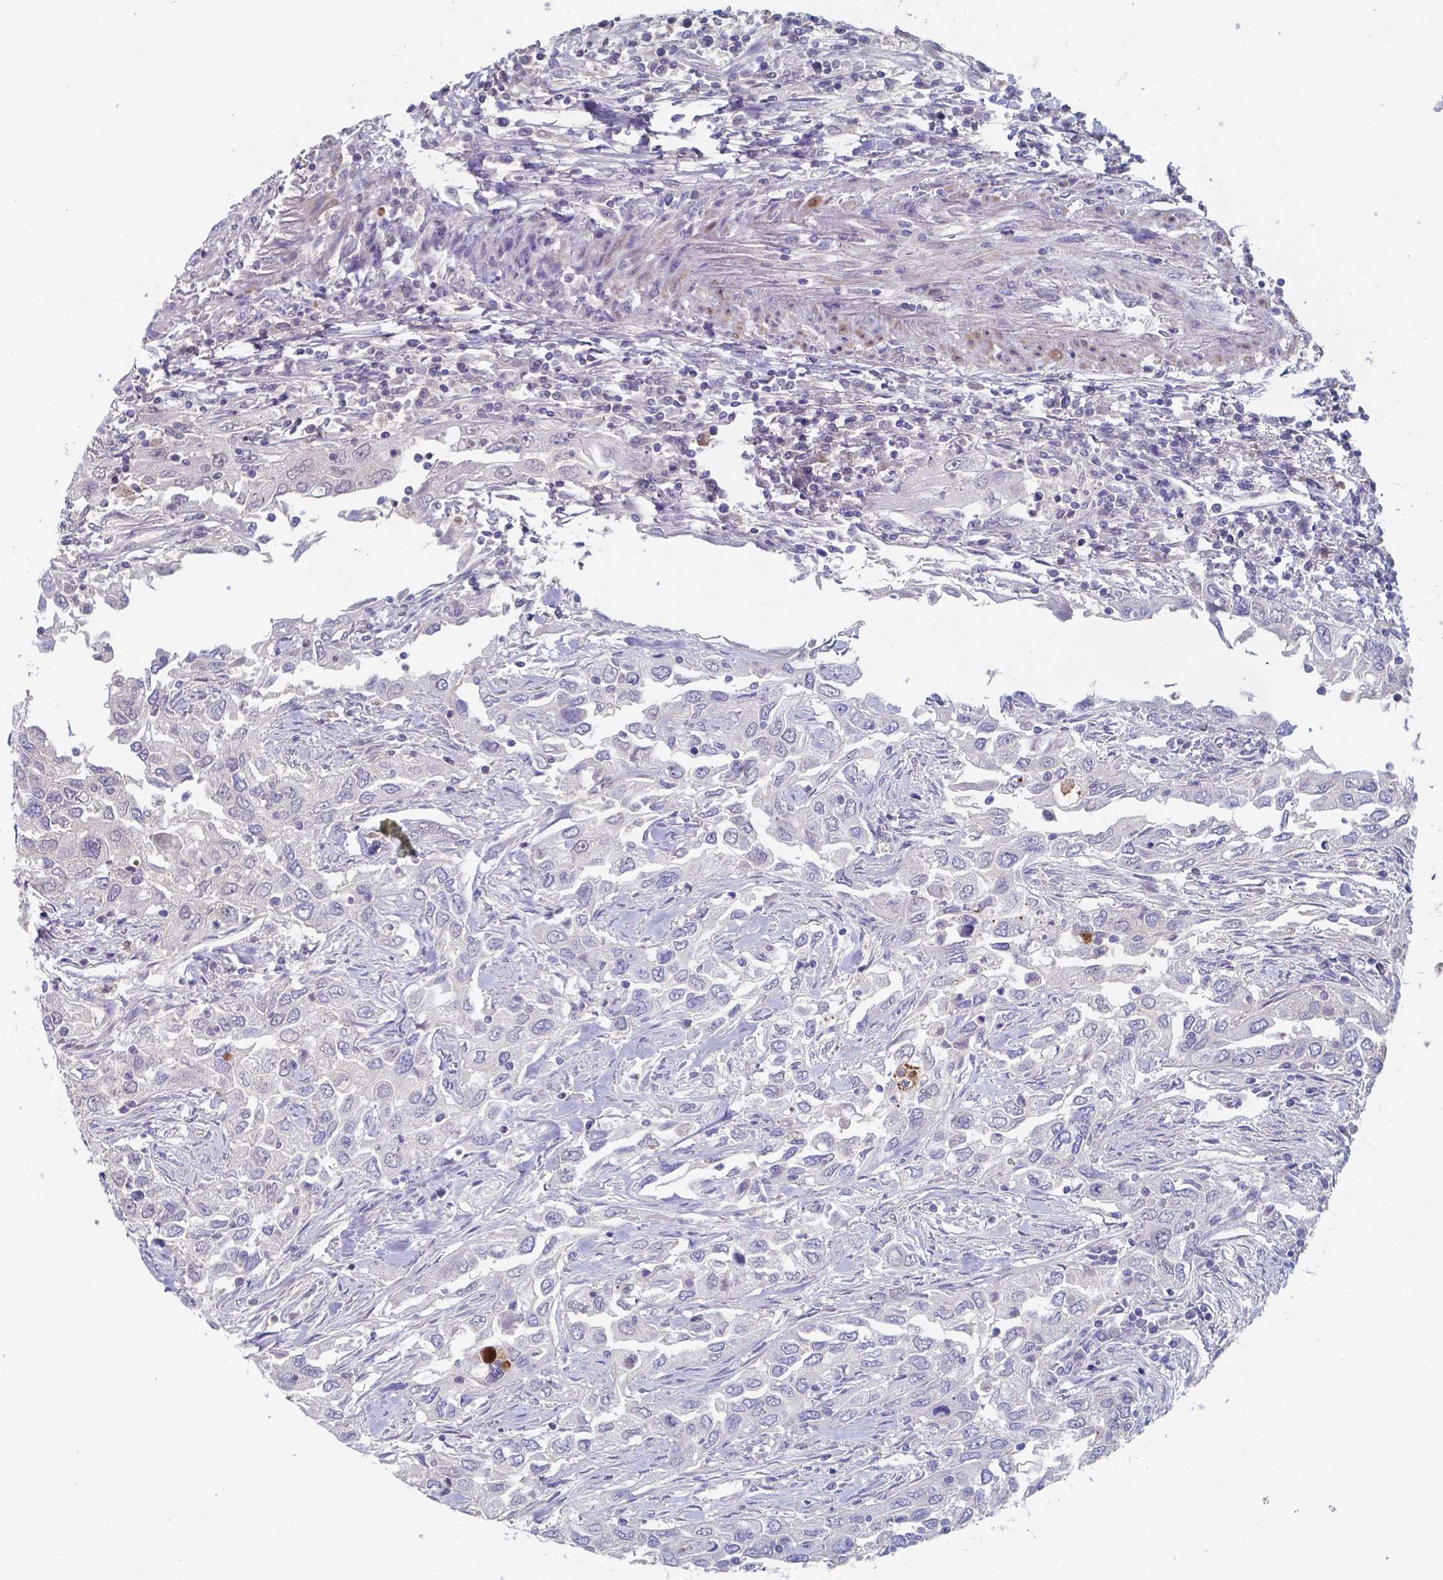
{"staining": {"intensity": "negative", "quantity": "none", "location": "none"}, "tissue": "urothelial cancer", "cell_type": "Tumor cells", "image_type": "cancer", "snomed": [{"axis": "morphology", "description": "Urothelial carcinoma, High grade"}, {"axis": "topography", "description": "Urinary bladder"}], "caption": "Urothelial carcinoma (high-grade) stained for a protein using immunohistochemistry displays no staining tumor cells.", "gene": "BTBD17", "patient": {"sex": "male", "age": 76}}